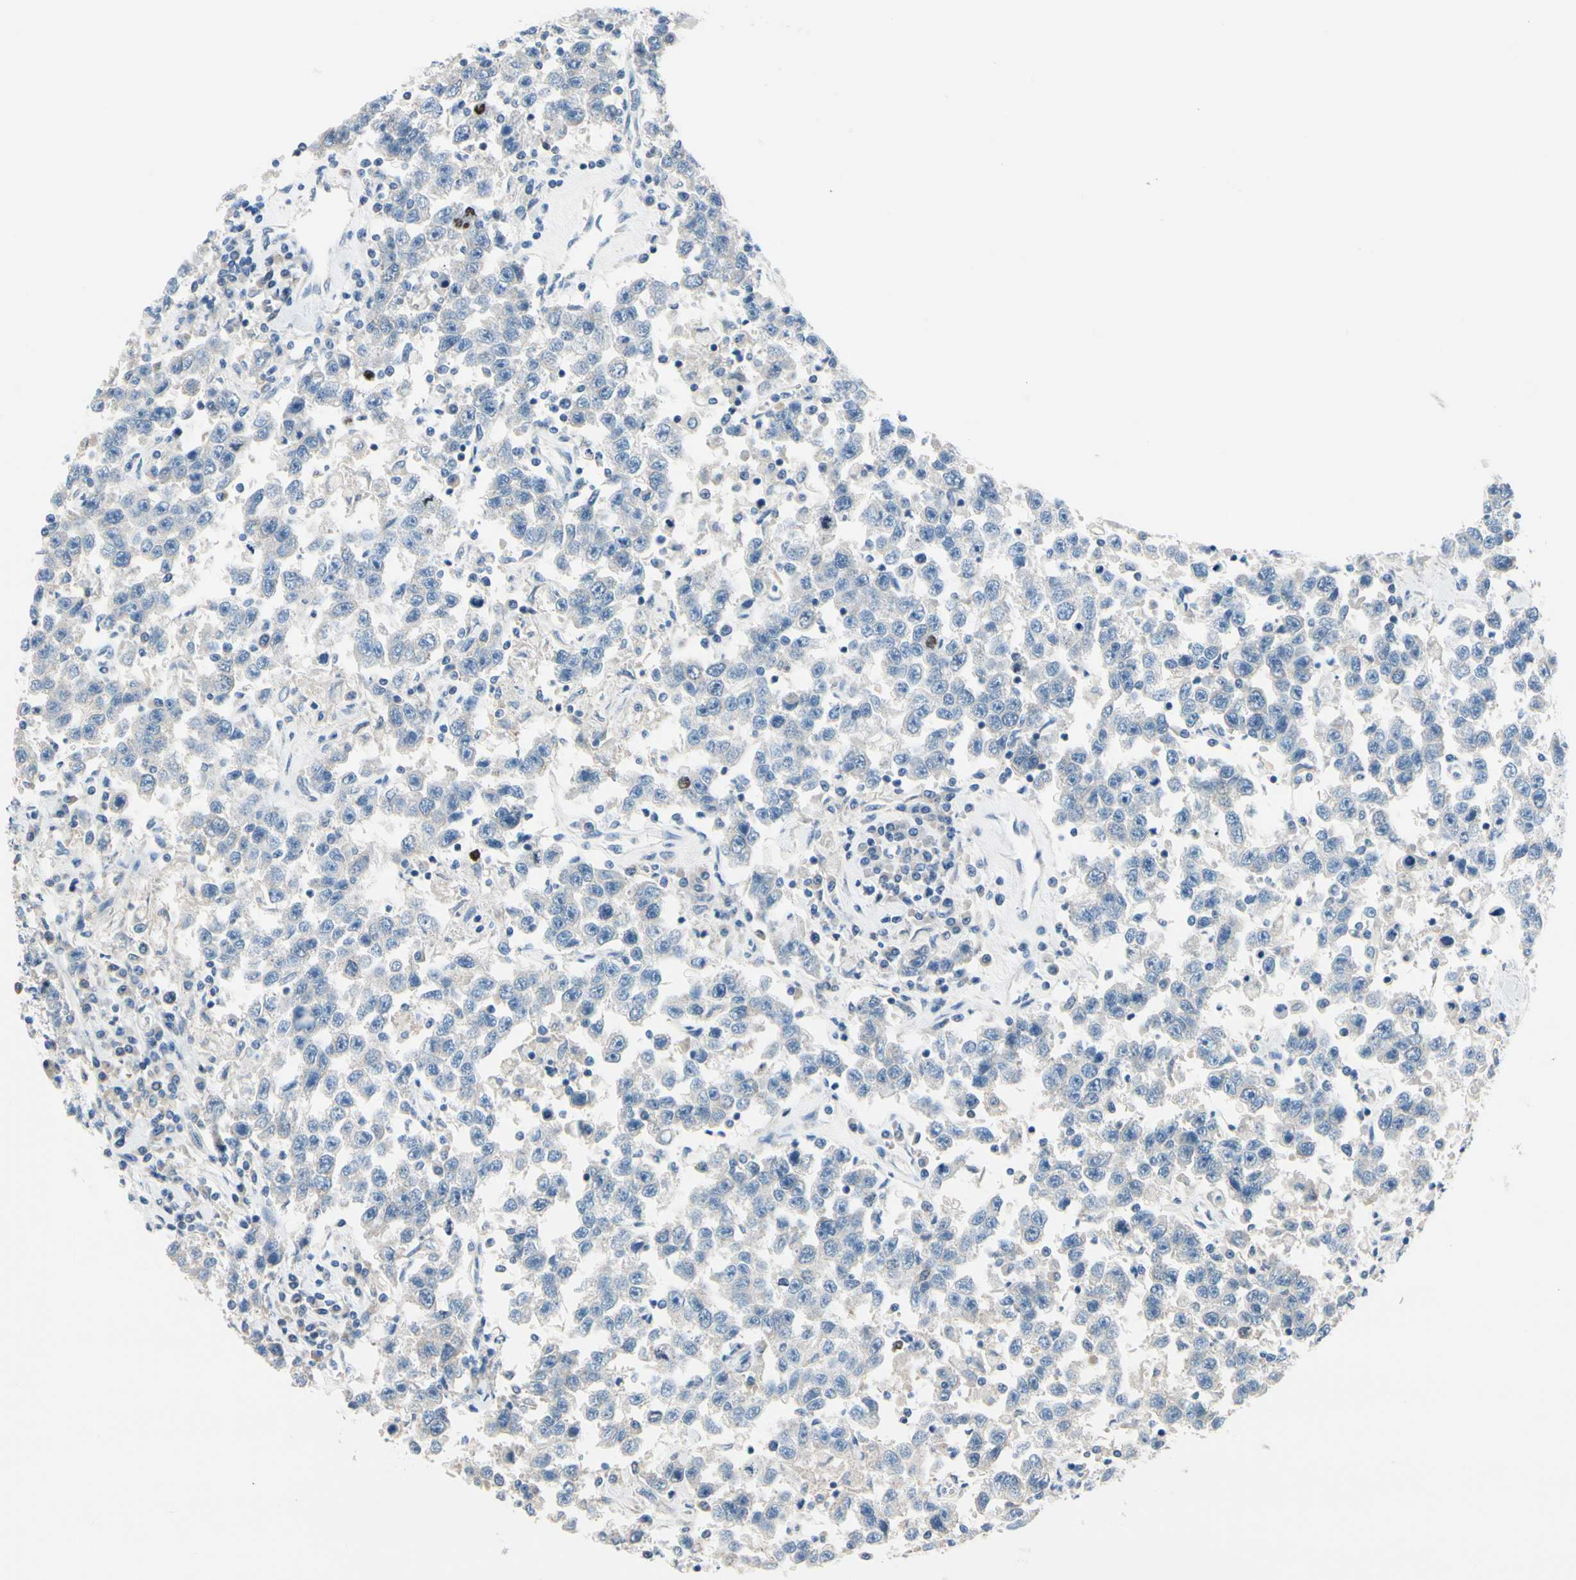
{"staining": {"intensity": "negative", "quantity": "none", "location": "none"}, "tissue": "testis cancer", "cell_type": "Tumor cells", "image_type": "cancer", "snomed": [{"axis": "morphology", "description": "Seminoma, NOS"}, {"axis": "topography", "description": "Testis"}], "caption": "An immunohistochemistry micrograph of testis seminoma is shown. There is no staining in tumor cells of testis seminoma.", "gene": "CKAP2", "patient": {"sex": "male", "age": 41}}